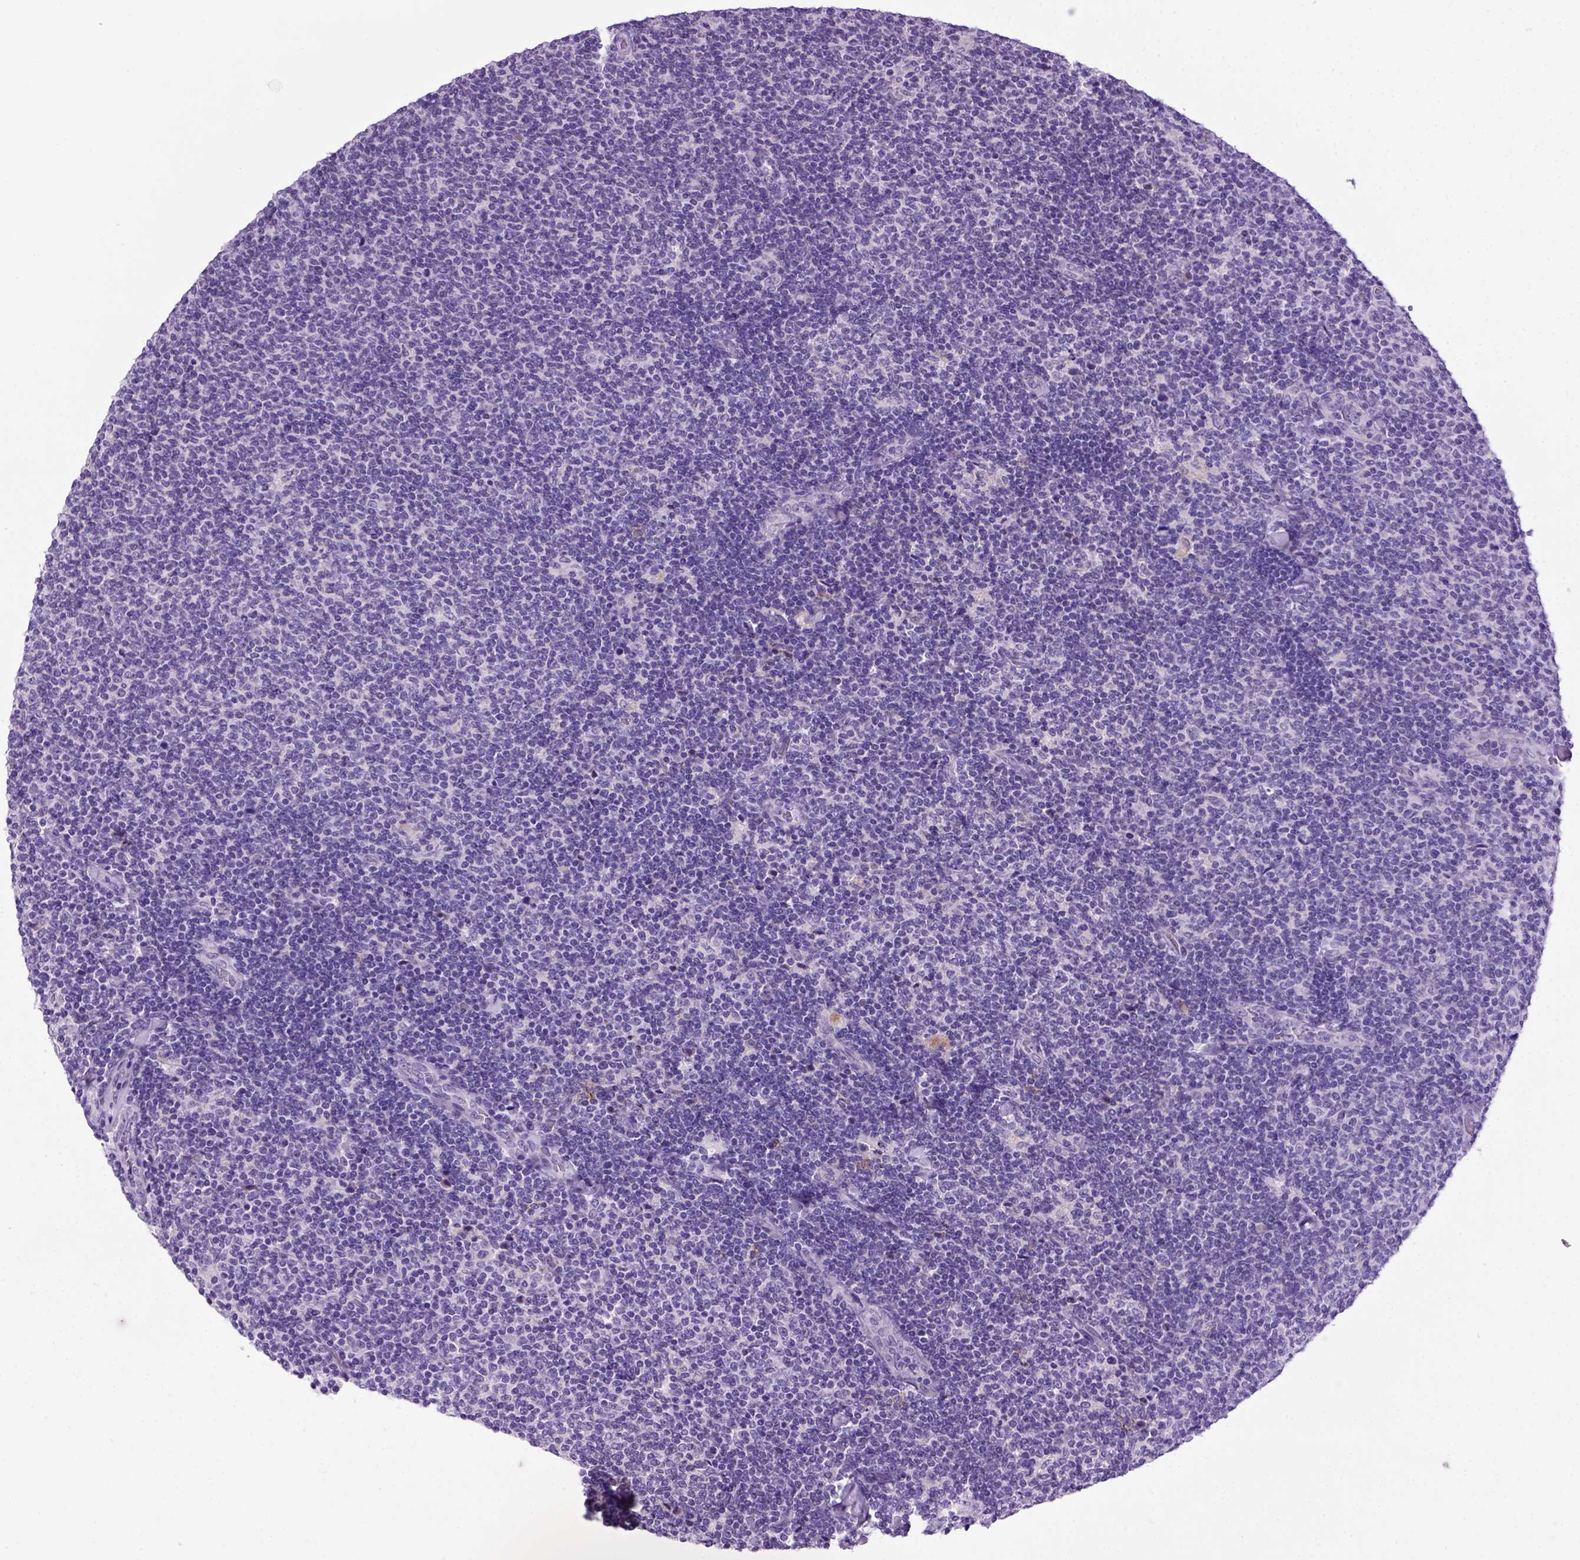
{"staining": {"intensity": "negative", "quantity": "none", "location": "none"}, "tissue": "lymphoma", "cell_type": "Tumor cells", "image_type": "cancer", "snomed": [{"axis": "morphology", "description": "Malignant lymphoma, non-Hodgkin's type, Low grade"}, {"axis": "topography", "description": "Lymph node"}], "caption": "Tumor cells are negative for protein expression in human lymphoma.", "gene": "CDH1", "patient": {"sex": "male", "age": 52}}